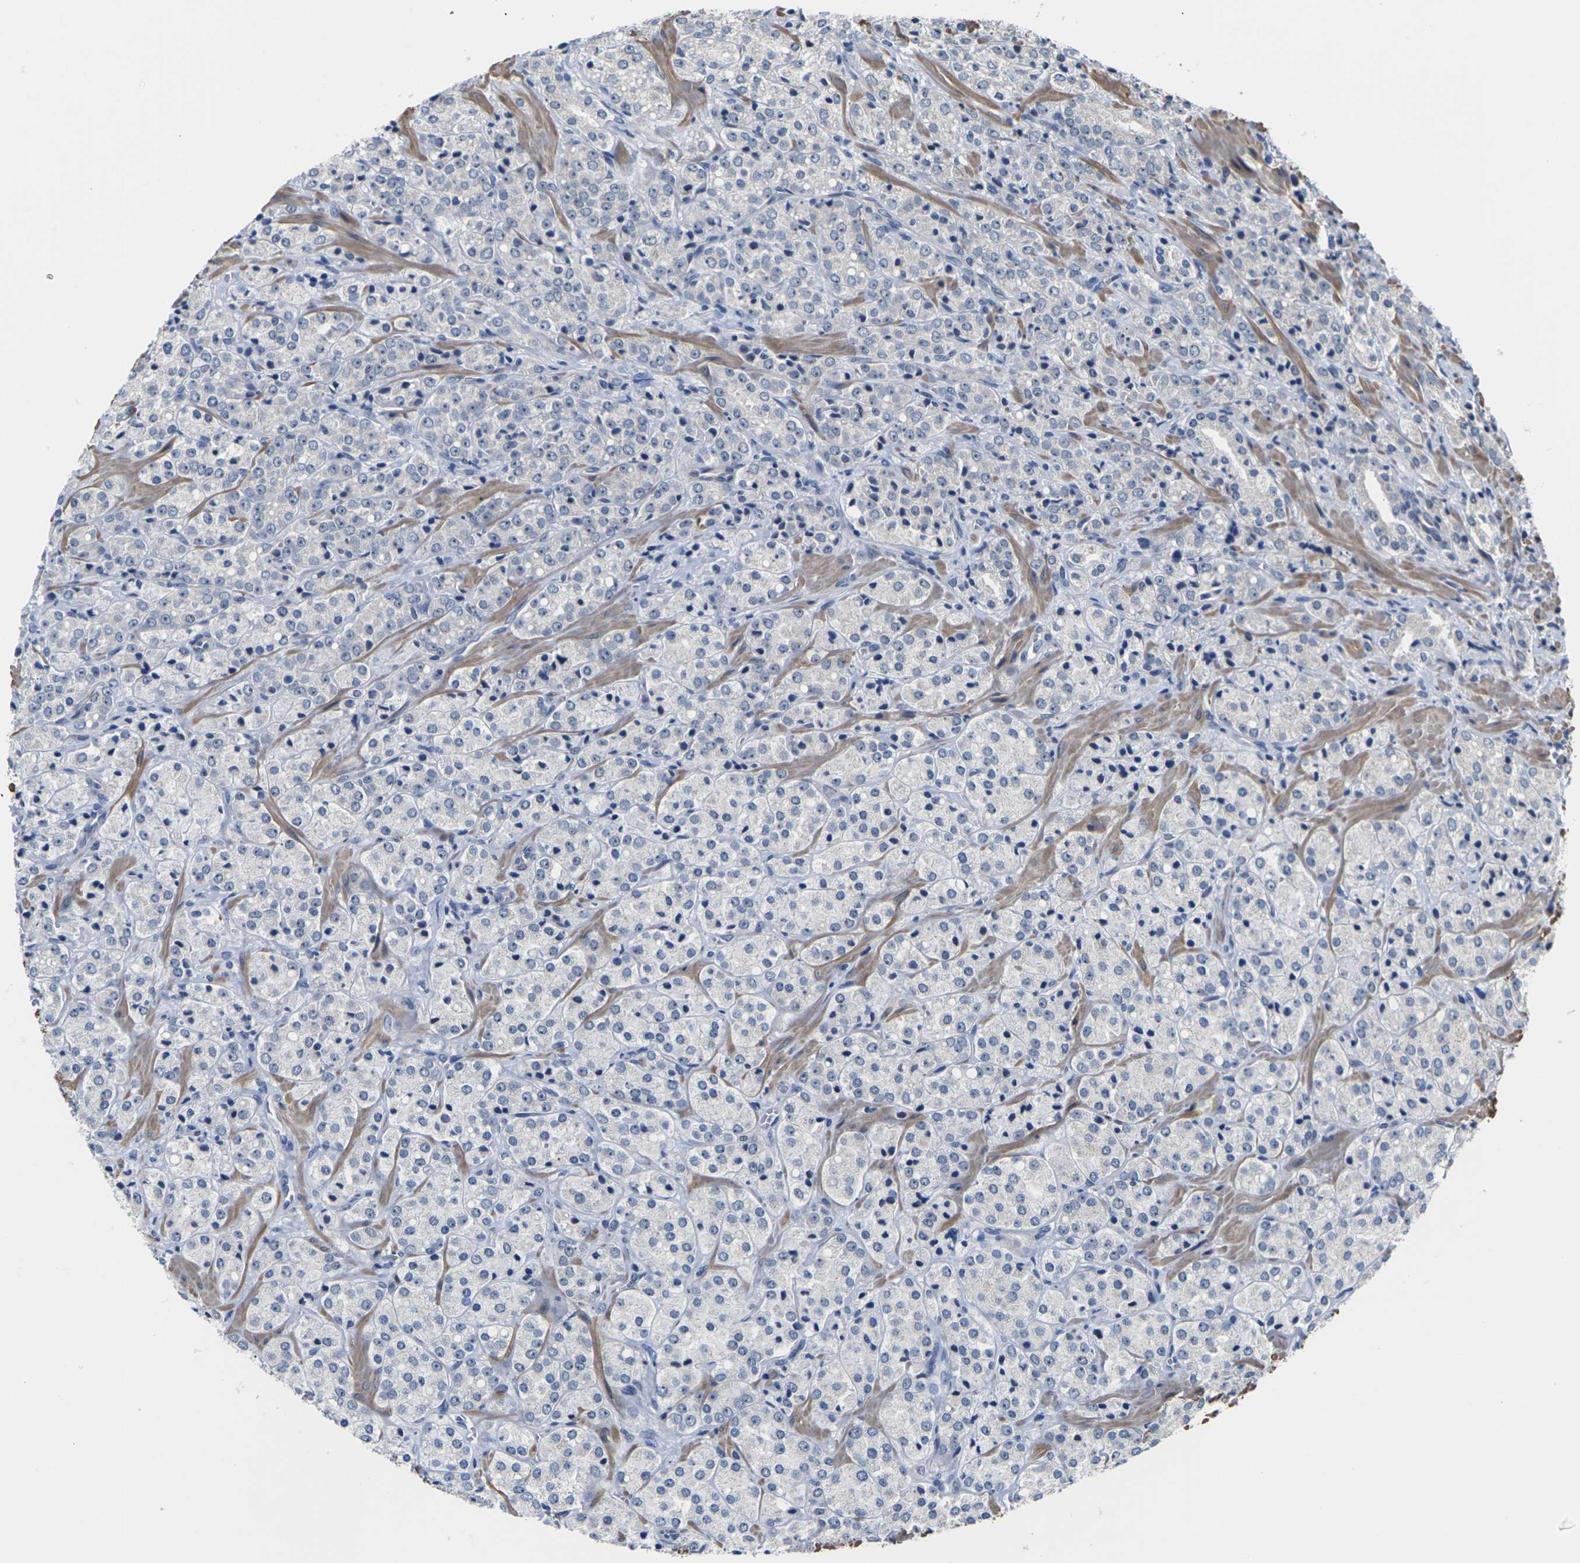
{"staining": {"intensity": "negative", "quantity": "none", "location": "none"}, "tissue": "prostate cancer", "cell_type": "Tumor cells", "image_type": "cancer", "snomed": [{"axis": "morphology", "description": "Adenocarcinoma, High grade"}, {"axis": "topography", "description": "Prostate"}], "caption": "Tumor cells are negative for brown protein staining in high-grade adenocarcinoma (prostate). The staining is performed using DAB (3,3'-diaminobenzidine) brown chromogen with nuclei counter-stained in using hematoxylin.", "gene": "ST6GAL2", "patient": {"sex": "male", "age": 64}}